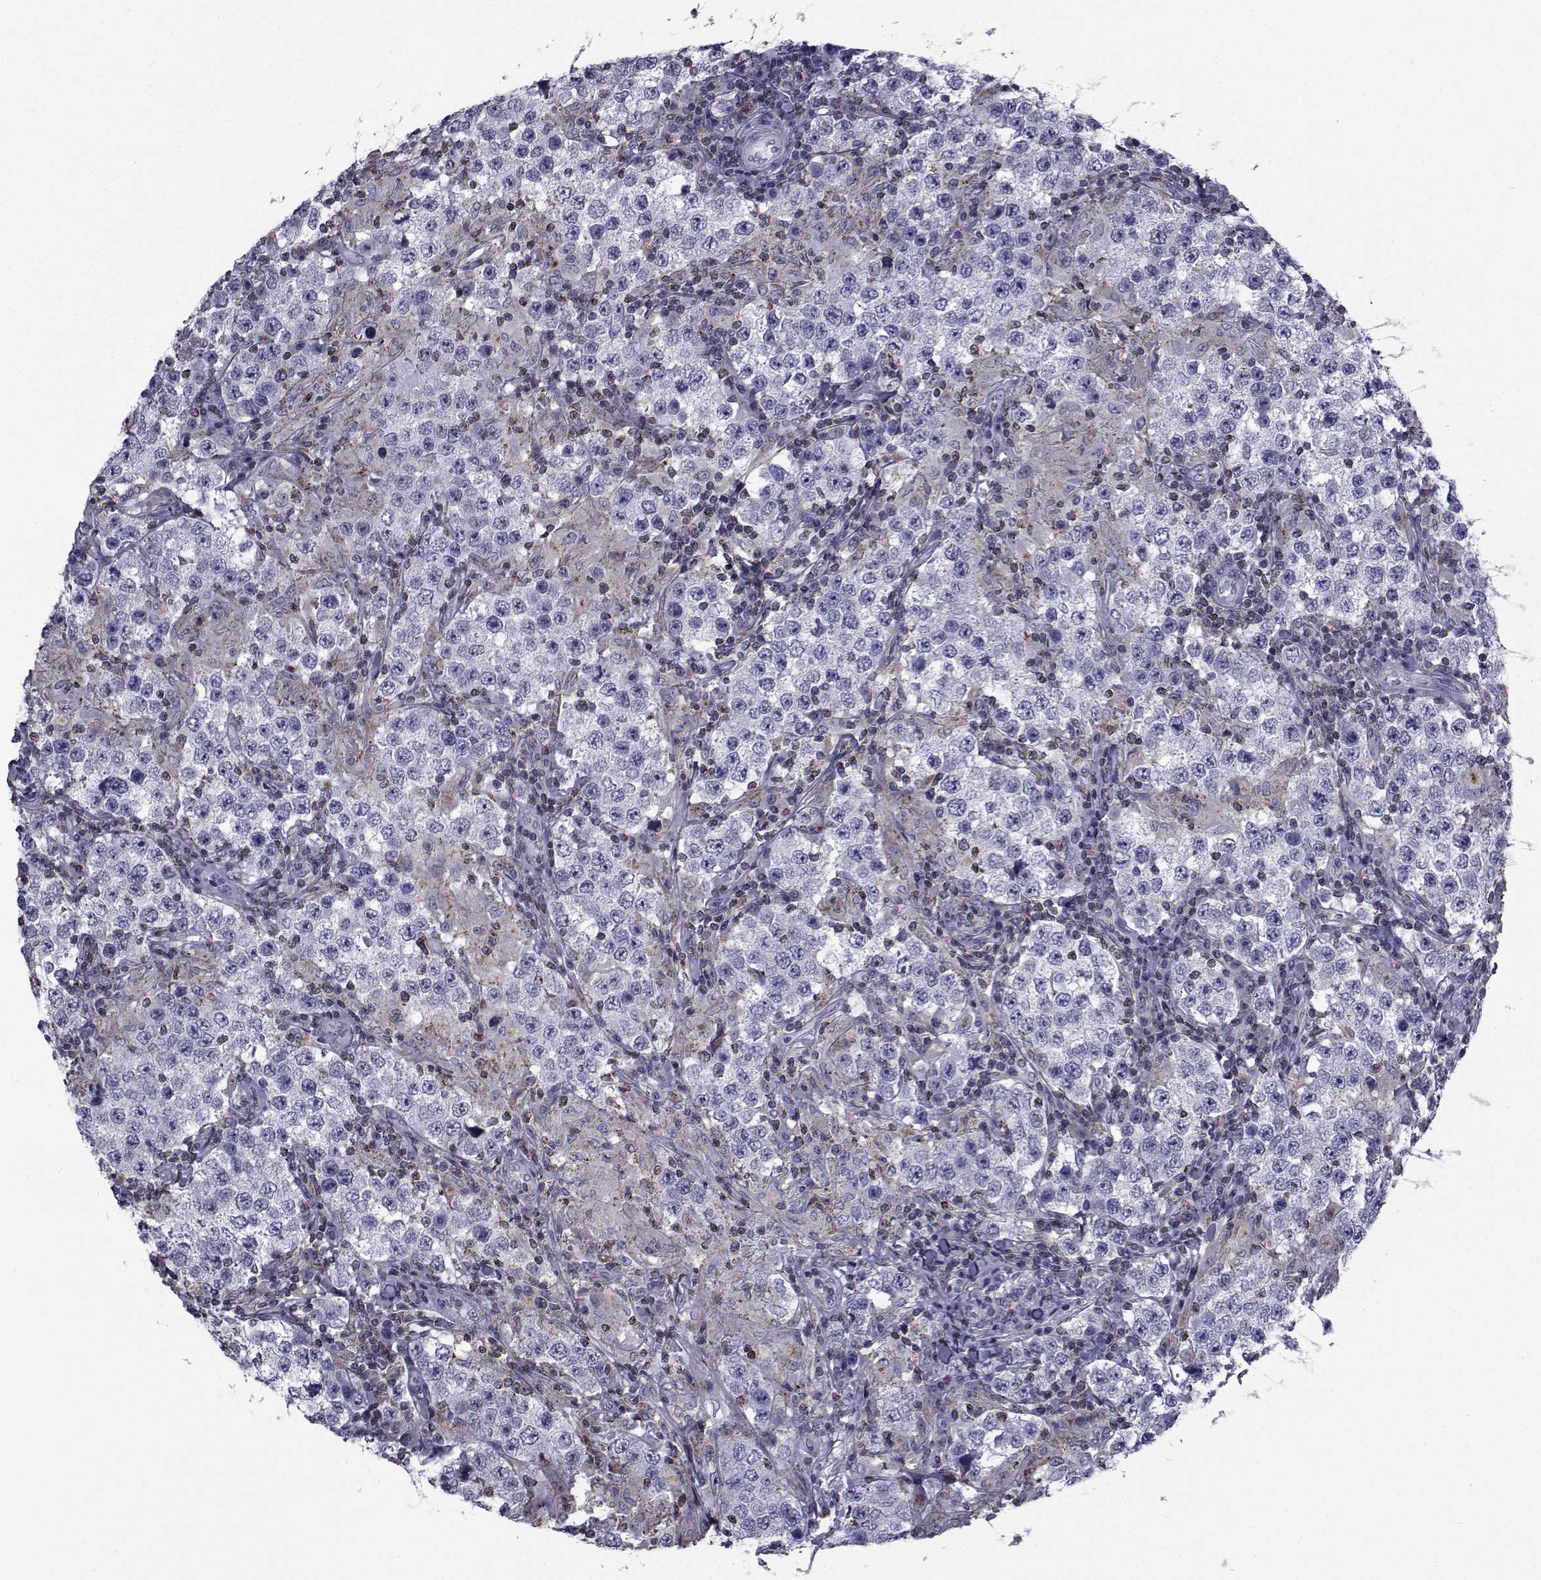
{"staining": {"intensity": "moderate", "quantity": "<25%", "location": "cytoplasmic/membranous"}, "tissue": "testis cancer", "cell_type": "Tumor cells", "image_type": "cancer", "snomed": [{"axis": "morphology", "description": "Seminoma, NOS"}, {"axis": "morphology", "description": "Carcinoma, Embryonal, NOS"}, {"axis": "topography", "description": "Testis"}], "caption": "Immunohistochemical staining of testis cancer displays moderate cytoplasmic/membranous protein staining in approximately <25% of tumor cells.", "gene": "PDE6H", "patient": {"sex": "male", "age": 41}}